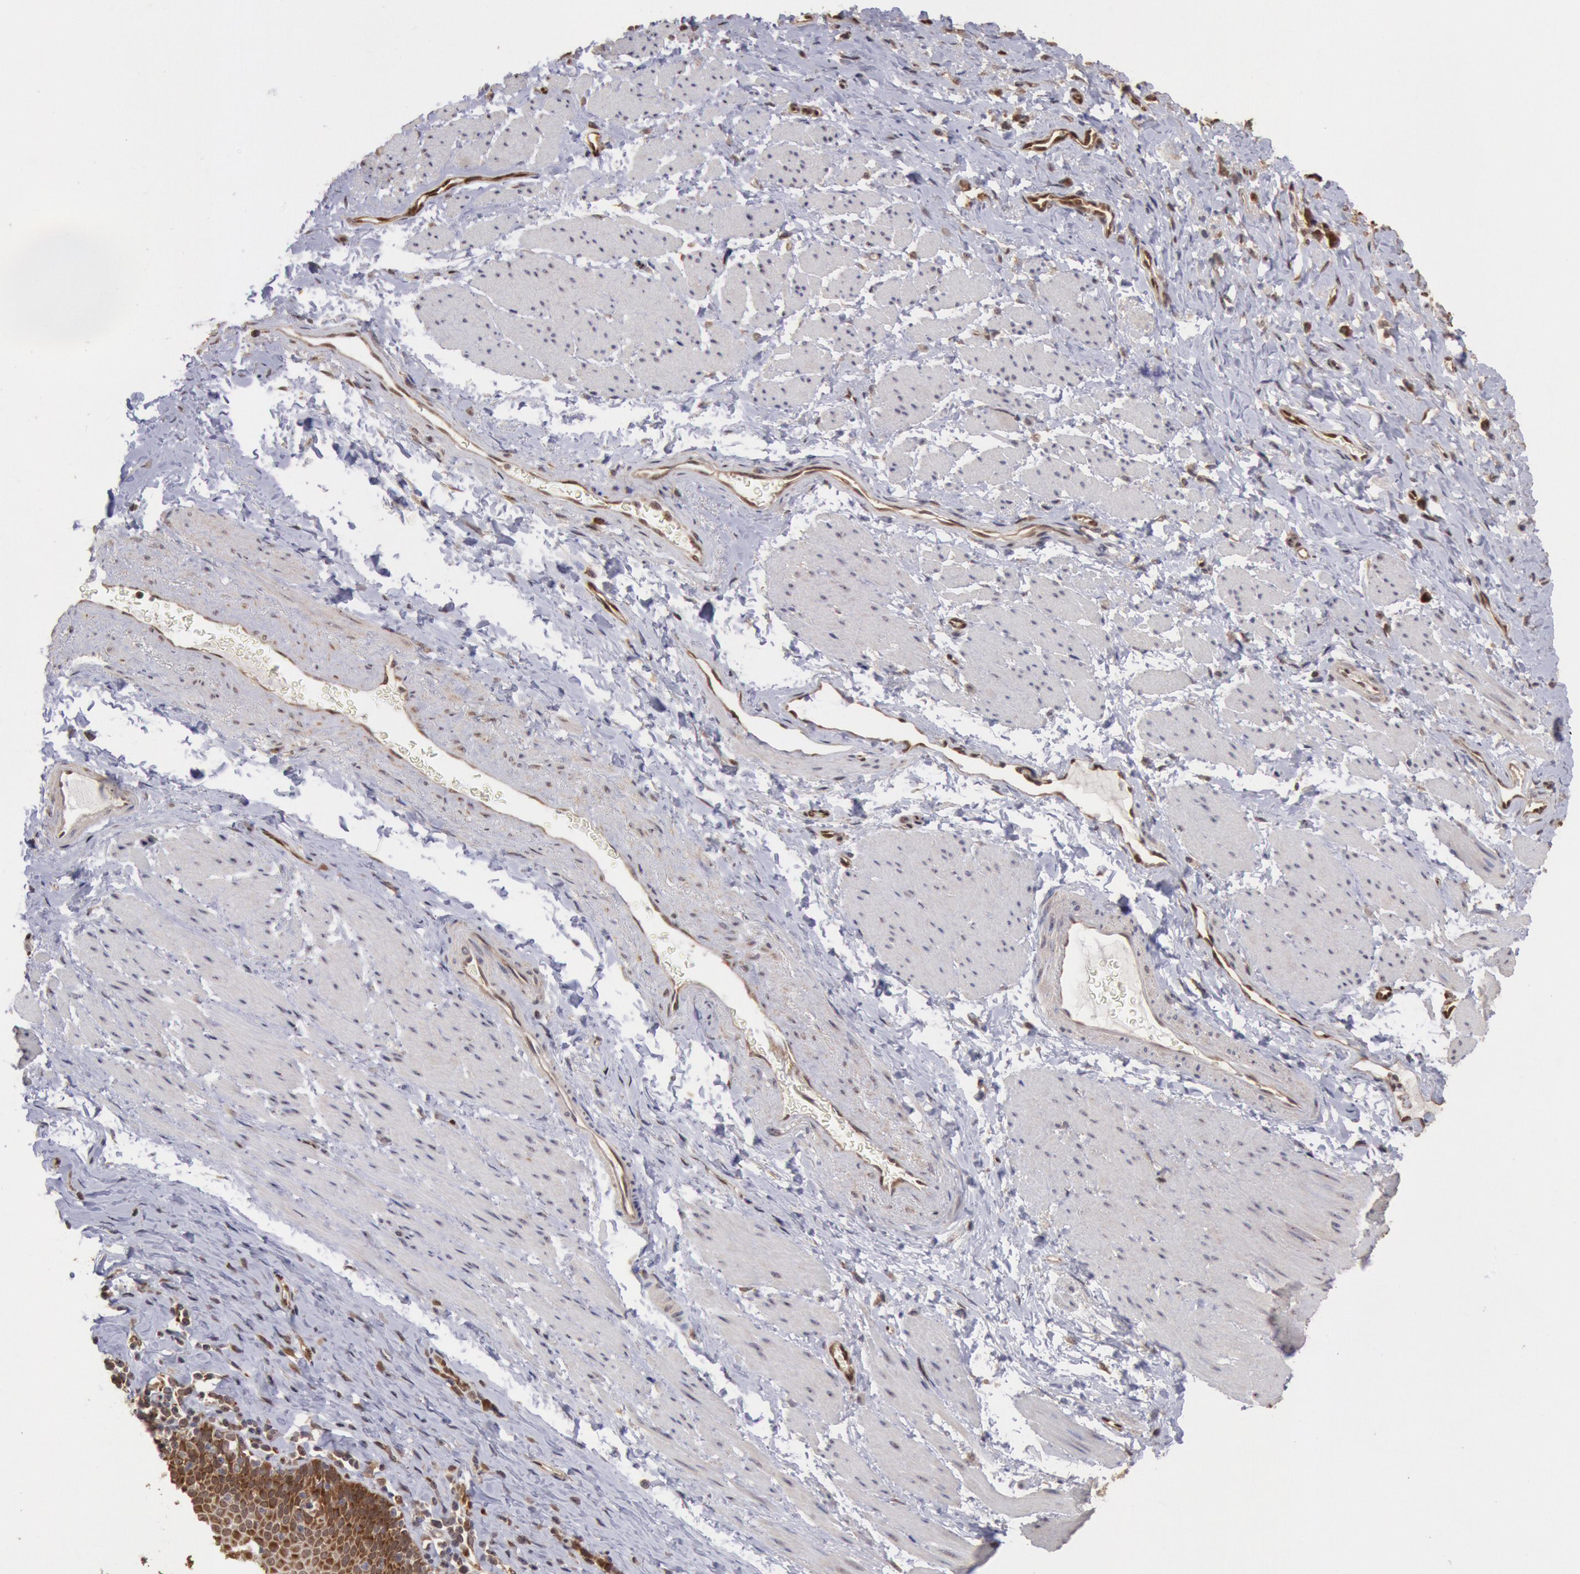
{"staining": {"intensity": "weak", "quantity": "<25%", "location": "cytoplasmic/membranous"}, "tissue": "esophagus", "cell_type": "Squamous epithelial cells", "image_type": "normal", "snomed": [{"axis": "morphology", "description": "Normal tissue, NOS"}, {"axis": "topography", "description": "Esophagus"}], "caption": "Immunohistochemistry (IHC) of unremarkable esophagus exhibits no staining in squamous epithelial cells.", "gene": "STX17", "patient": {"sex": "female", "age": 61}}